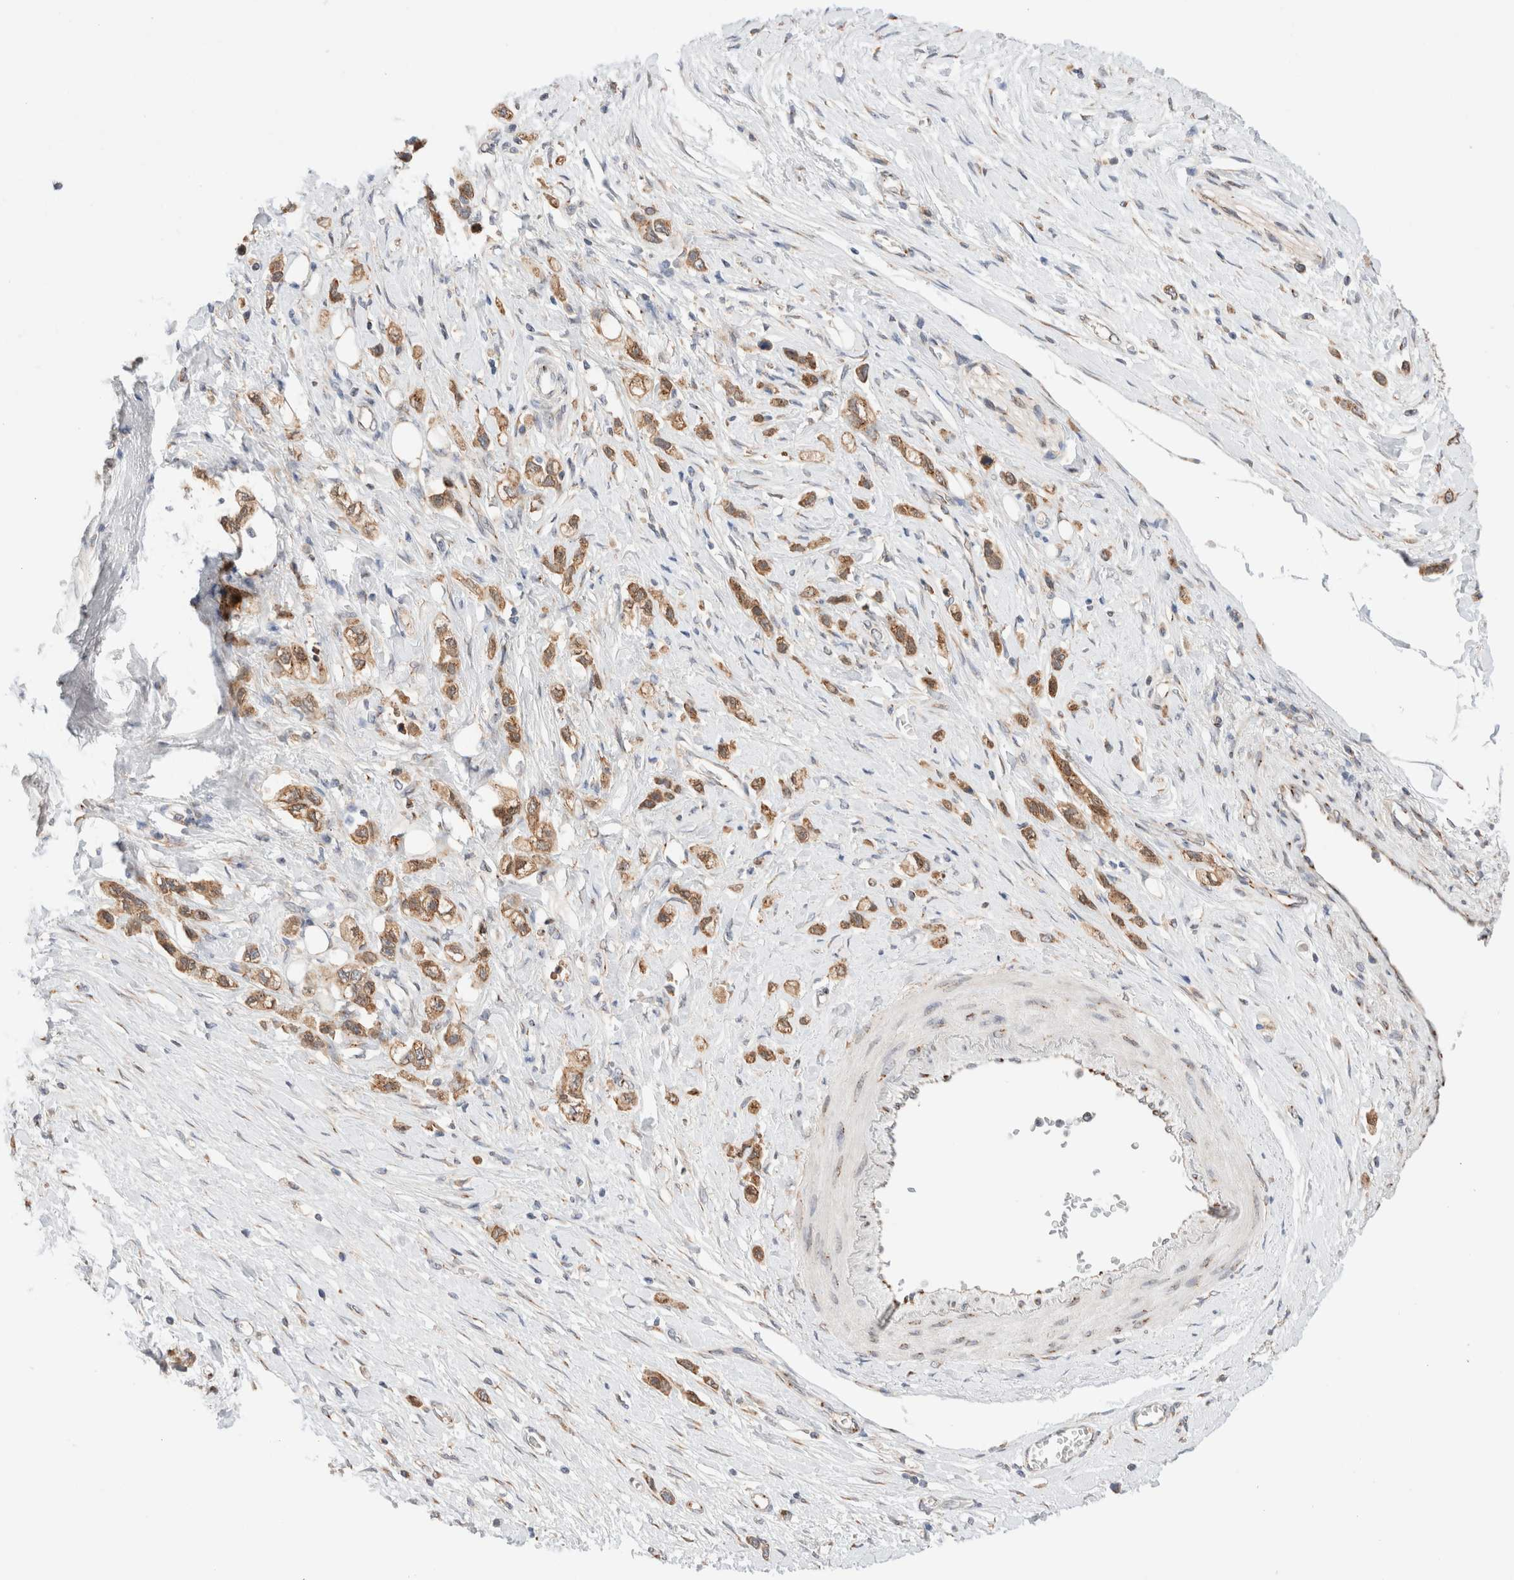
{"staining": {"intensity": "moderate", "quantity": ">75%", "location": "cytoplasmic/membranous"}, "tissue": "stomach cancer", "cell_type": "Tumor cells", "image_type": "cancer", "snomed": [{"axis": "morphology", "description": "Adenocarcinoma, NOS"}, {"axis": "topography", "description": "Stomach"}], "caption": "A micrograph showing moderate cytoplasmic/membranous staining in about >75% of tumor cells in adenocarcinoma (stomach), as visualized by brown immunohistochemical staining.", "gene": "LMAN2L", "patient": {"sex": "female", "age": 65}}